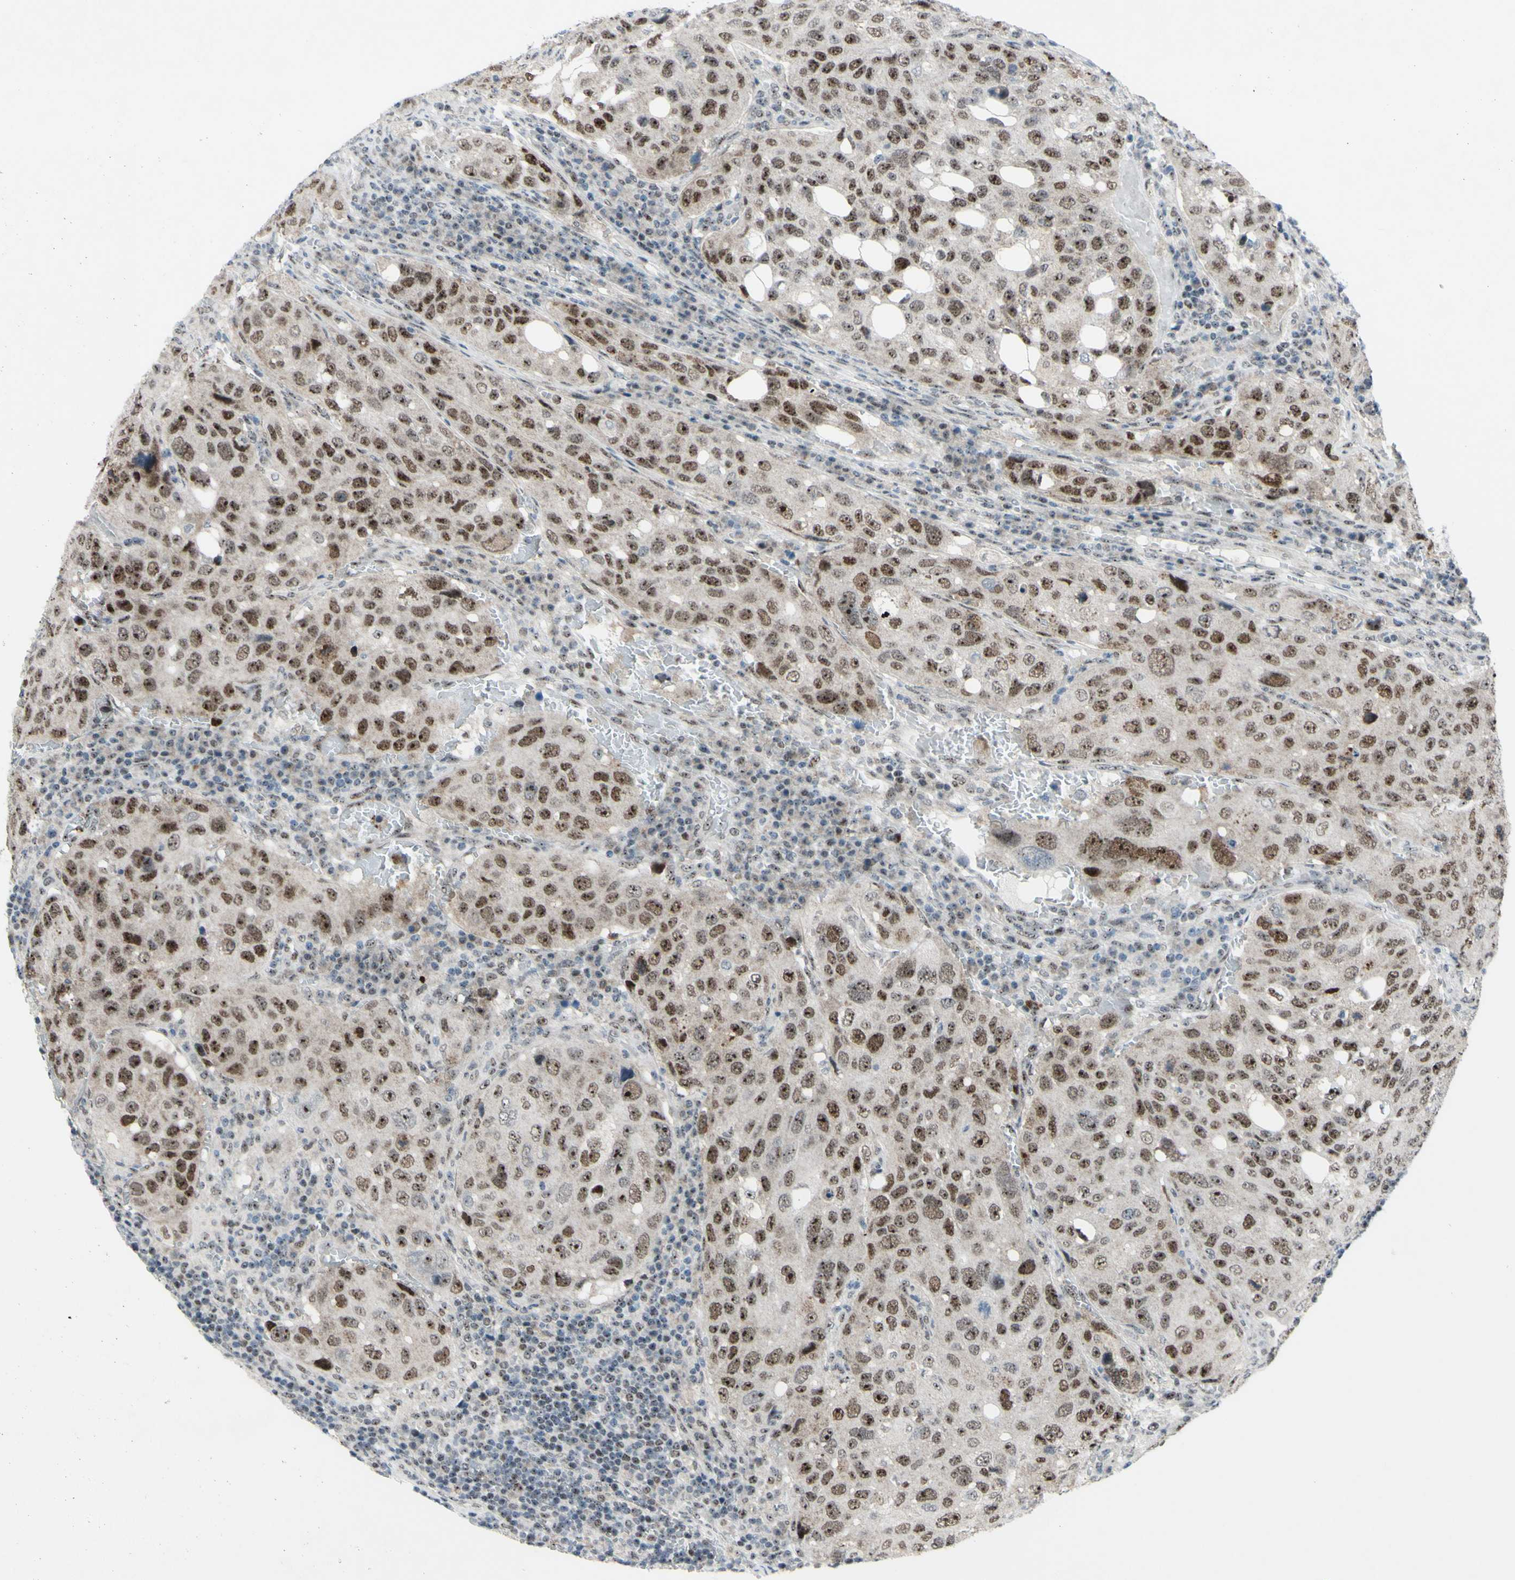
{"staining": {"intensity": "moderate", "quantity": ">75%", "location": "nuclear"}, "tissue": "urothelial cancer", "cell_type": "Tumor cells", "image_type": "cancer", "snomed": [{"axis": "morphology", "description": "Urothelial carcinoma, High grade"}, {"axis": "topography", "description": "Lymph node"}, {"axis": "topography", "description": "Urinary bladder"}], "caption": "High-power microscopy captured an IHC histopathology image of urothelial cancer, revealing moderate nuclear expression in about >75% of tumor cells.", "gene": "POLR1A", "patient": {"sex": "male", "age": 51}}